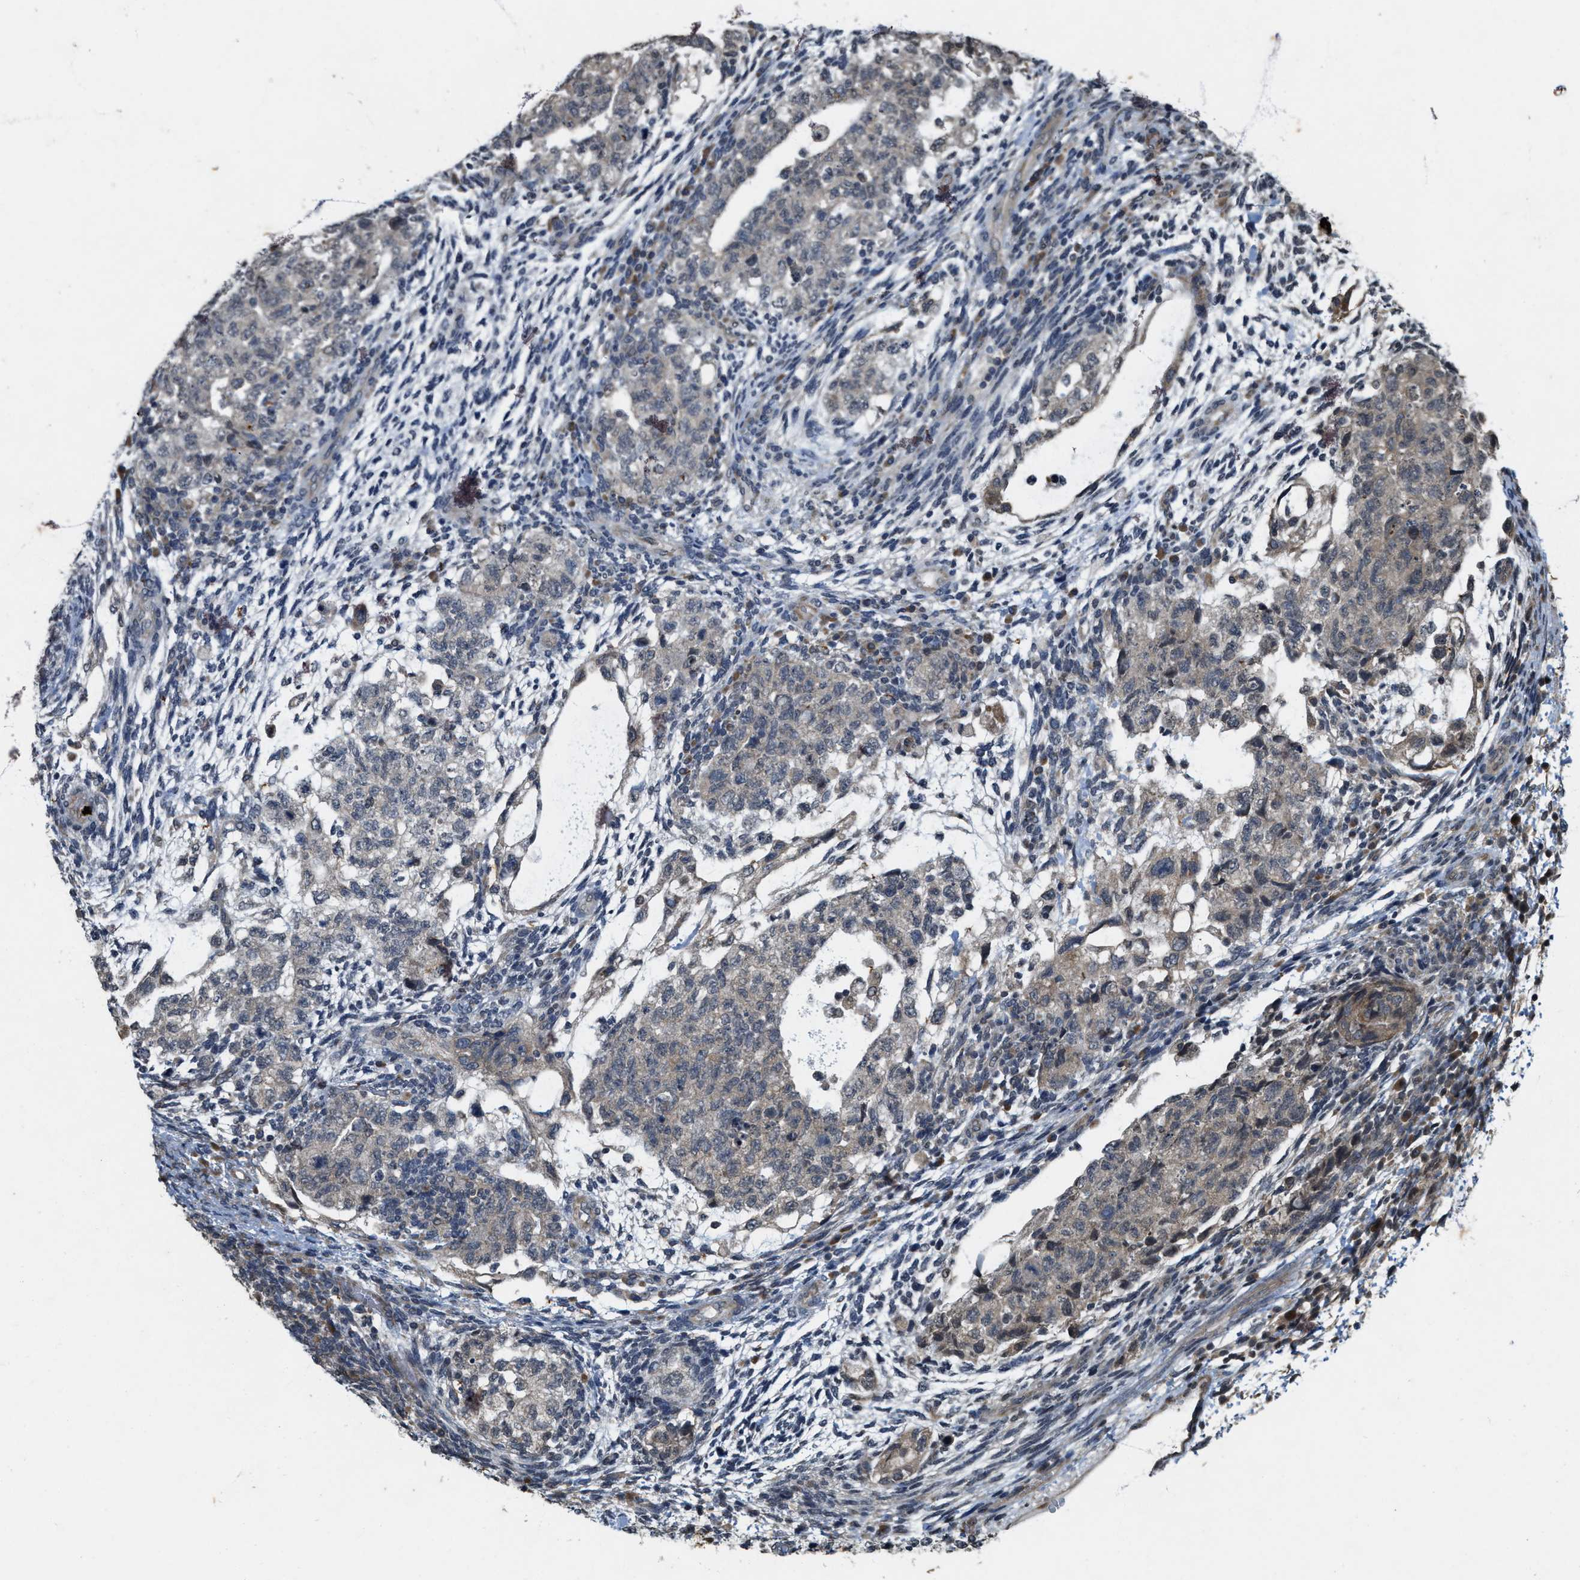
{"staining": {"intensity": "weak", "quantity": "<25%", "location": "cytoplasmic/membranous"}, "tissue": "testis cancer", "cell_type": "Tumor cells", "image_type": "cancer", "snomed": [{"axis": "morphology", "description": "Normal tissue, NOS"}, {"axis": "morphology", "description": "Carcinoma, Embryonal, NOS"}, {"axis": "topography", "description": "Testis"}], "caption": "High magnification brightfield microscopy of testis cancer (embryonal carcinoma) stained with DAB (3,3'-diaminobenzidine) (brown) and counterstained with hematoxylin (blue): tumor cells show no significant staining.", "gene": "KIF21A", "patient": {"sex": "male", "age": 36}}